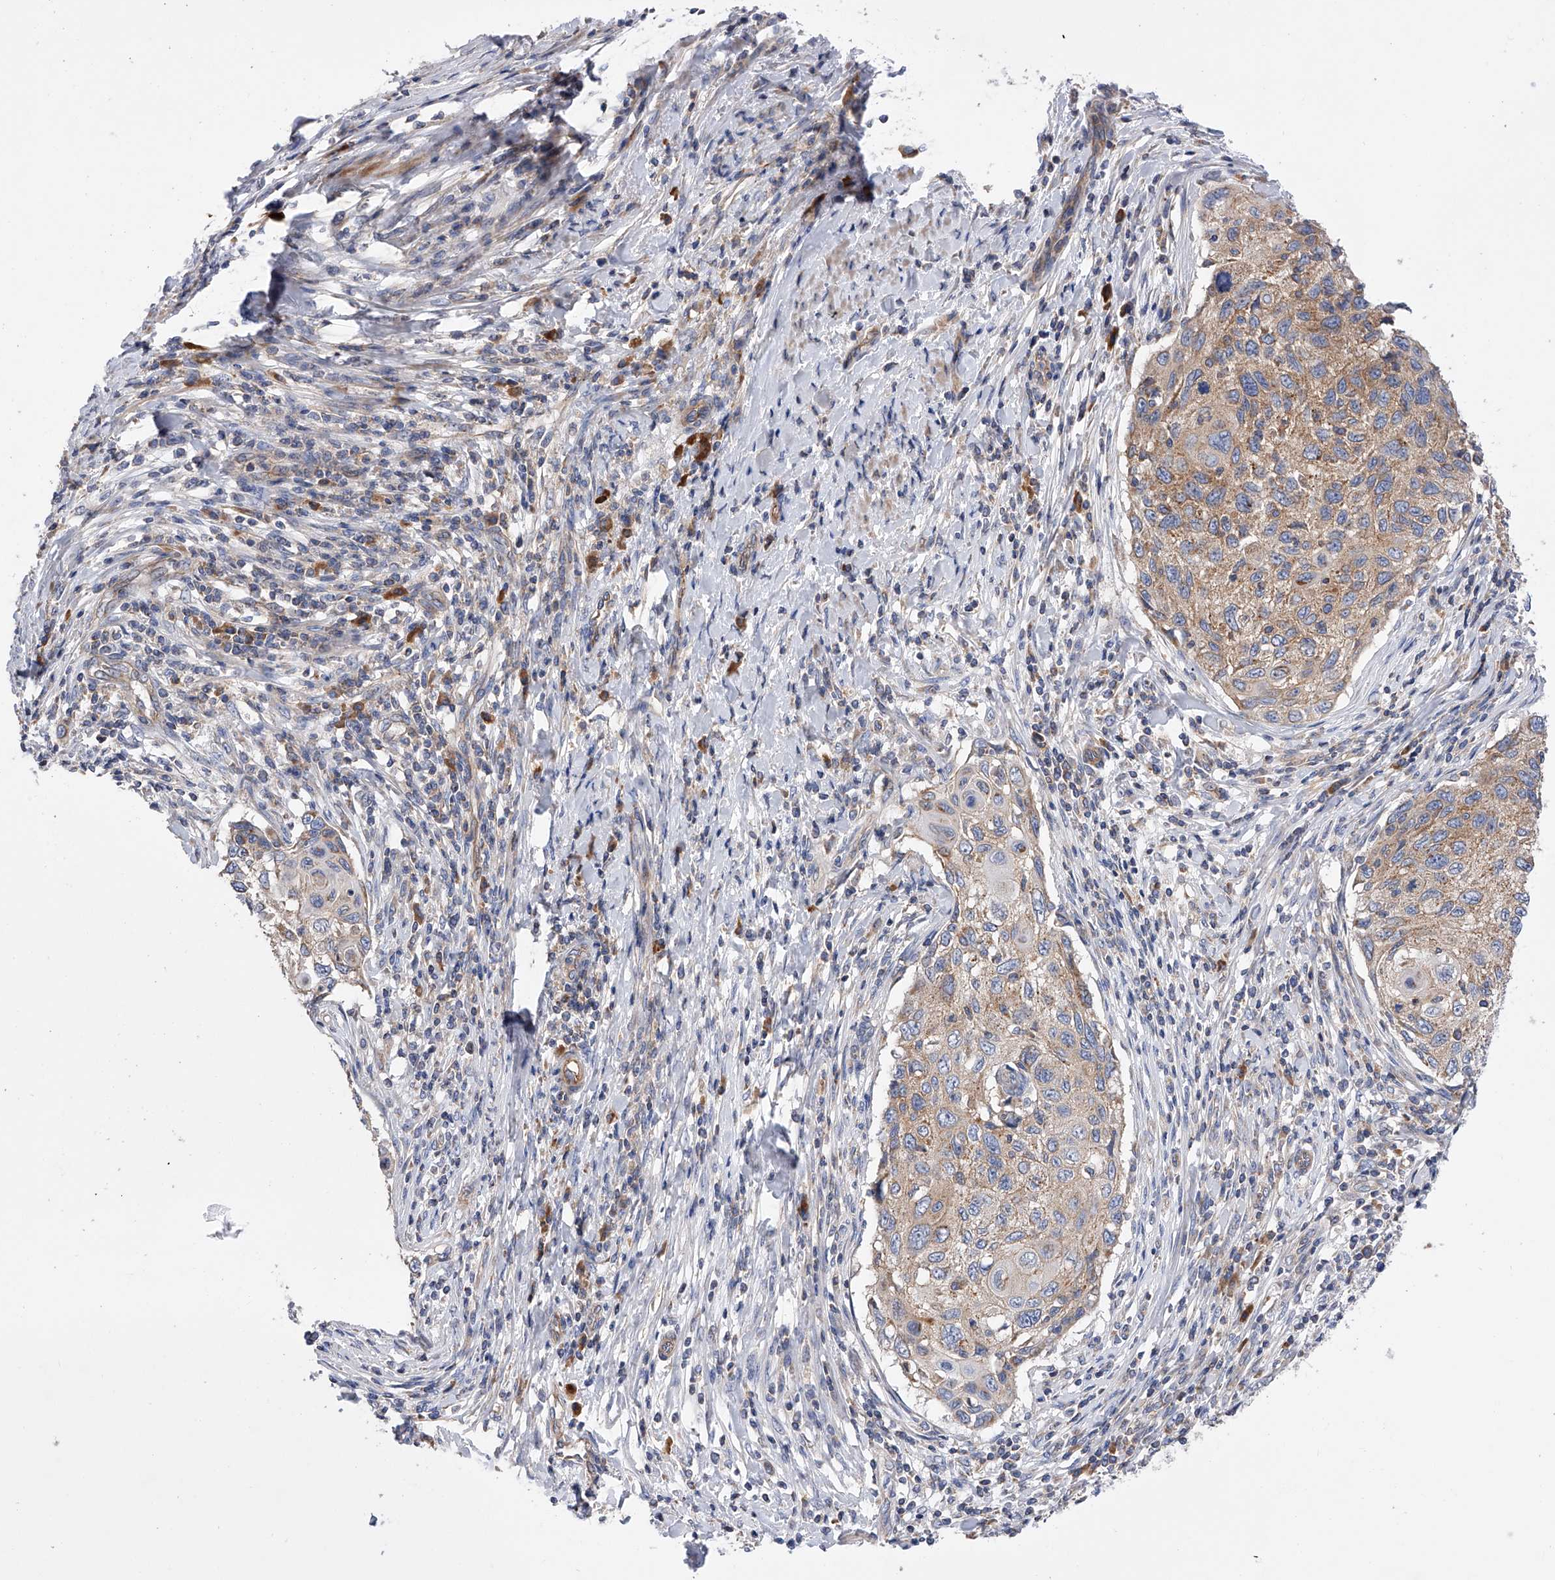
{"staining": {"intensity": "weak", "quantity": "25%-75%", "location": "cytoplasmic/membranous"}, "tissue": "cervical cancer", "cell_type": "Tumor cells", "image_type": "cancer", "snomed": [{"axis": "morphology", "description": "Squamous cell carcinoma, NOS"}, {"axis": "topography", "description": "Cervix"}], "caption": "A high-resolution micrograph shows immunohistochemistry staining of cervical cancer, which exhibits weak cytoplasmic/membranous expression in about 25%-75% of tumor cells. (DAB (3,3'-diaminobenzidine) IHC, brown staining for protein, blue staining for nuclei).", "gene": "MLYCD", "patient": {"sex": "female", "age": 70}}